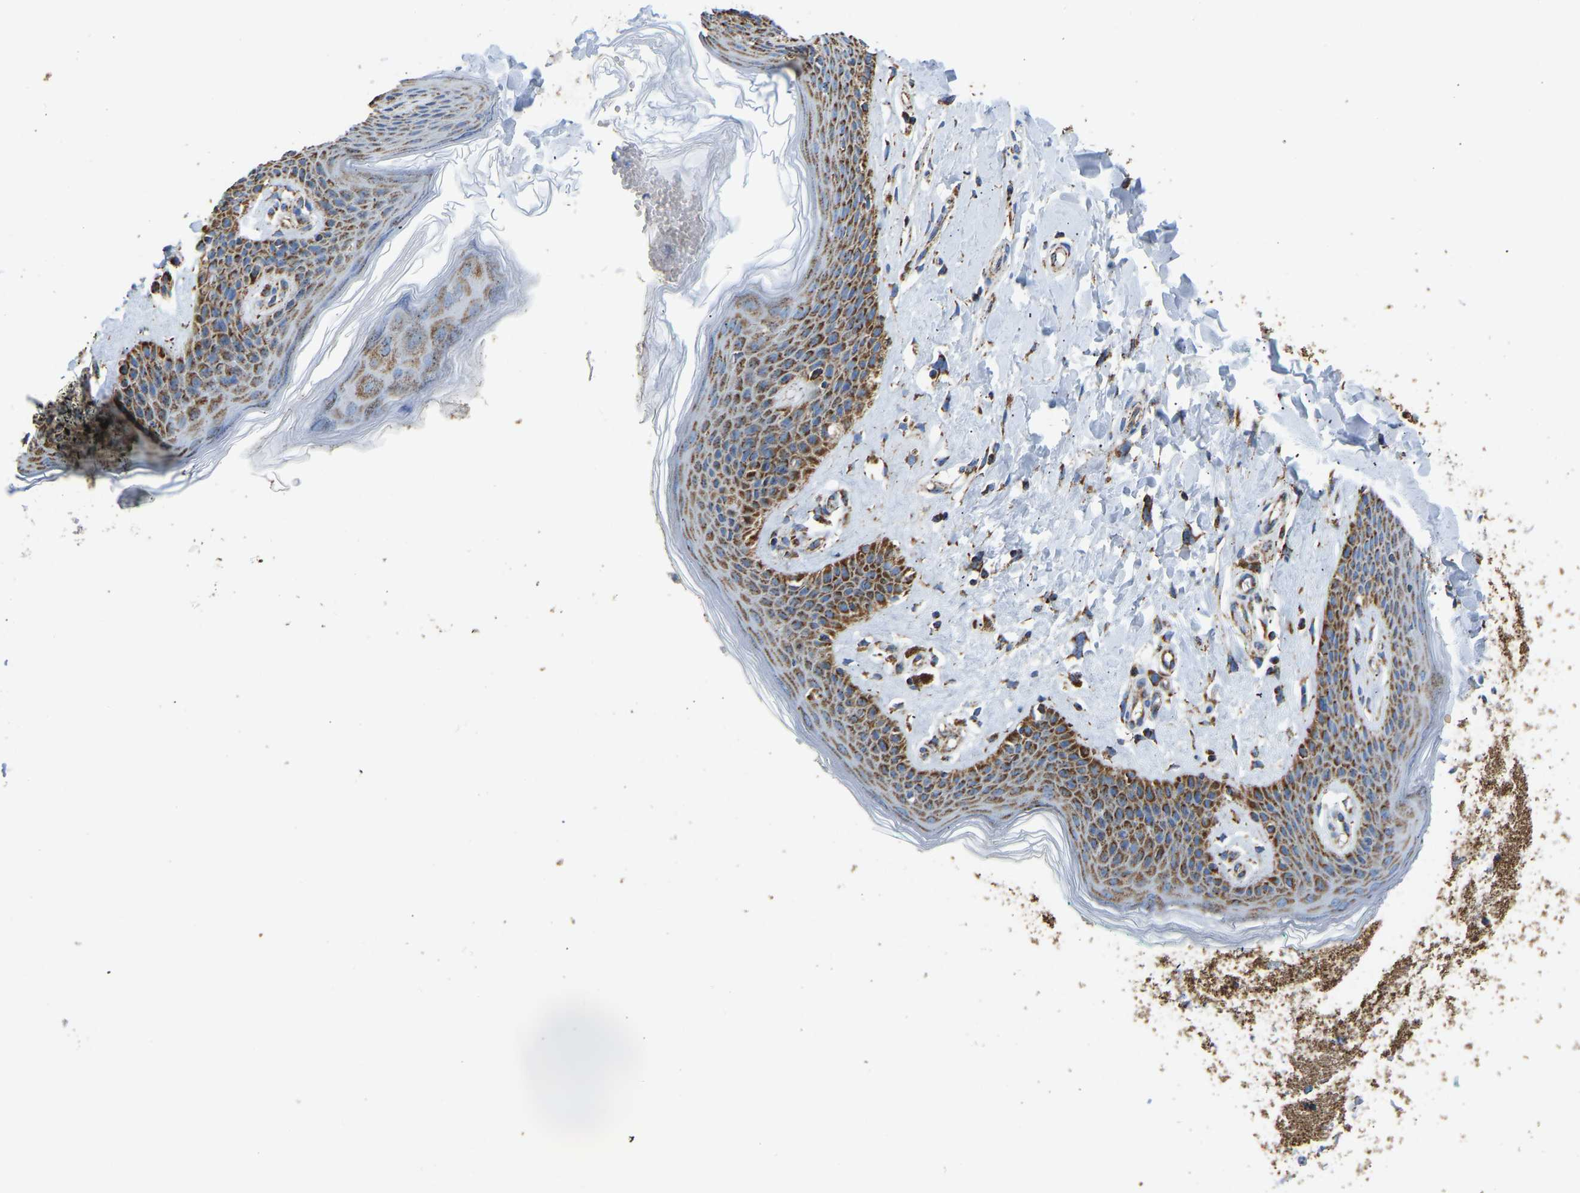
{"staining": {"intensity": "moderate", "quantity": ">75%", "location": "cytoplasmic/membranous"}, "tissue": "skin", "cell_type": "Epidermal cells", "image_type": "normal", "snomed": [{"axis": "morphology", "description": "Normal tissue, NOS"}, {"axis": "topography", "description": "Vulva"}], "caption": "Protein analysis of normal skin demonstrates moderate cytoplasmic/membranous positivity in approximately >75% of epidermal cells.", "gene": "IRX6", "patient": {"sex": "female", "age": 66}}